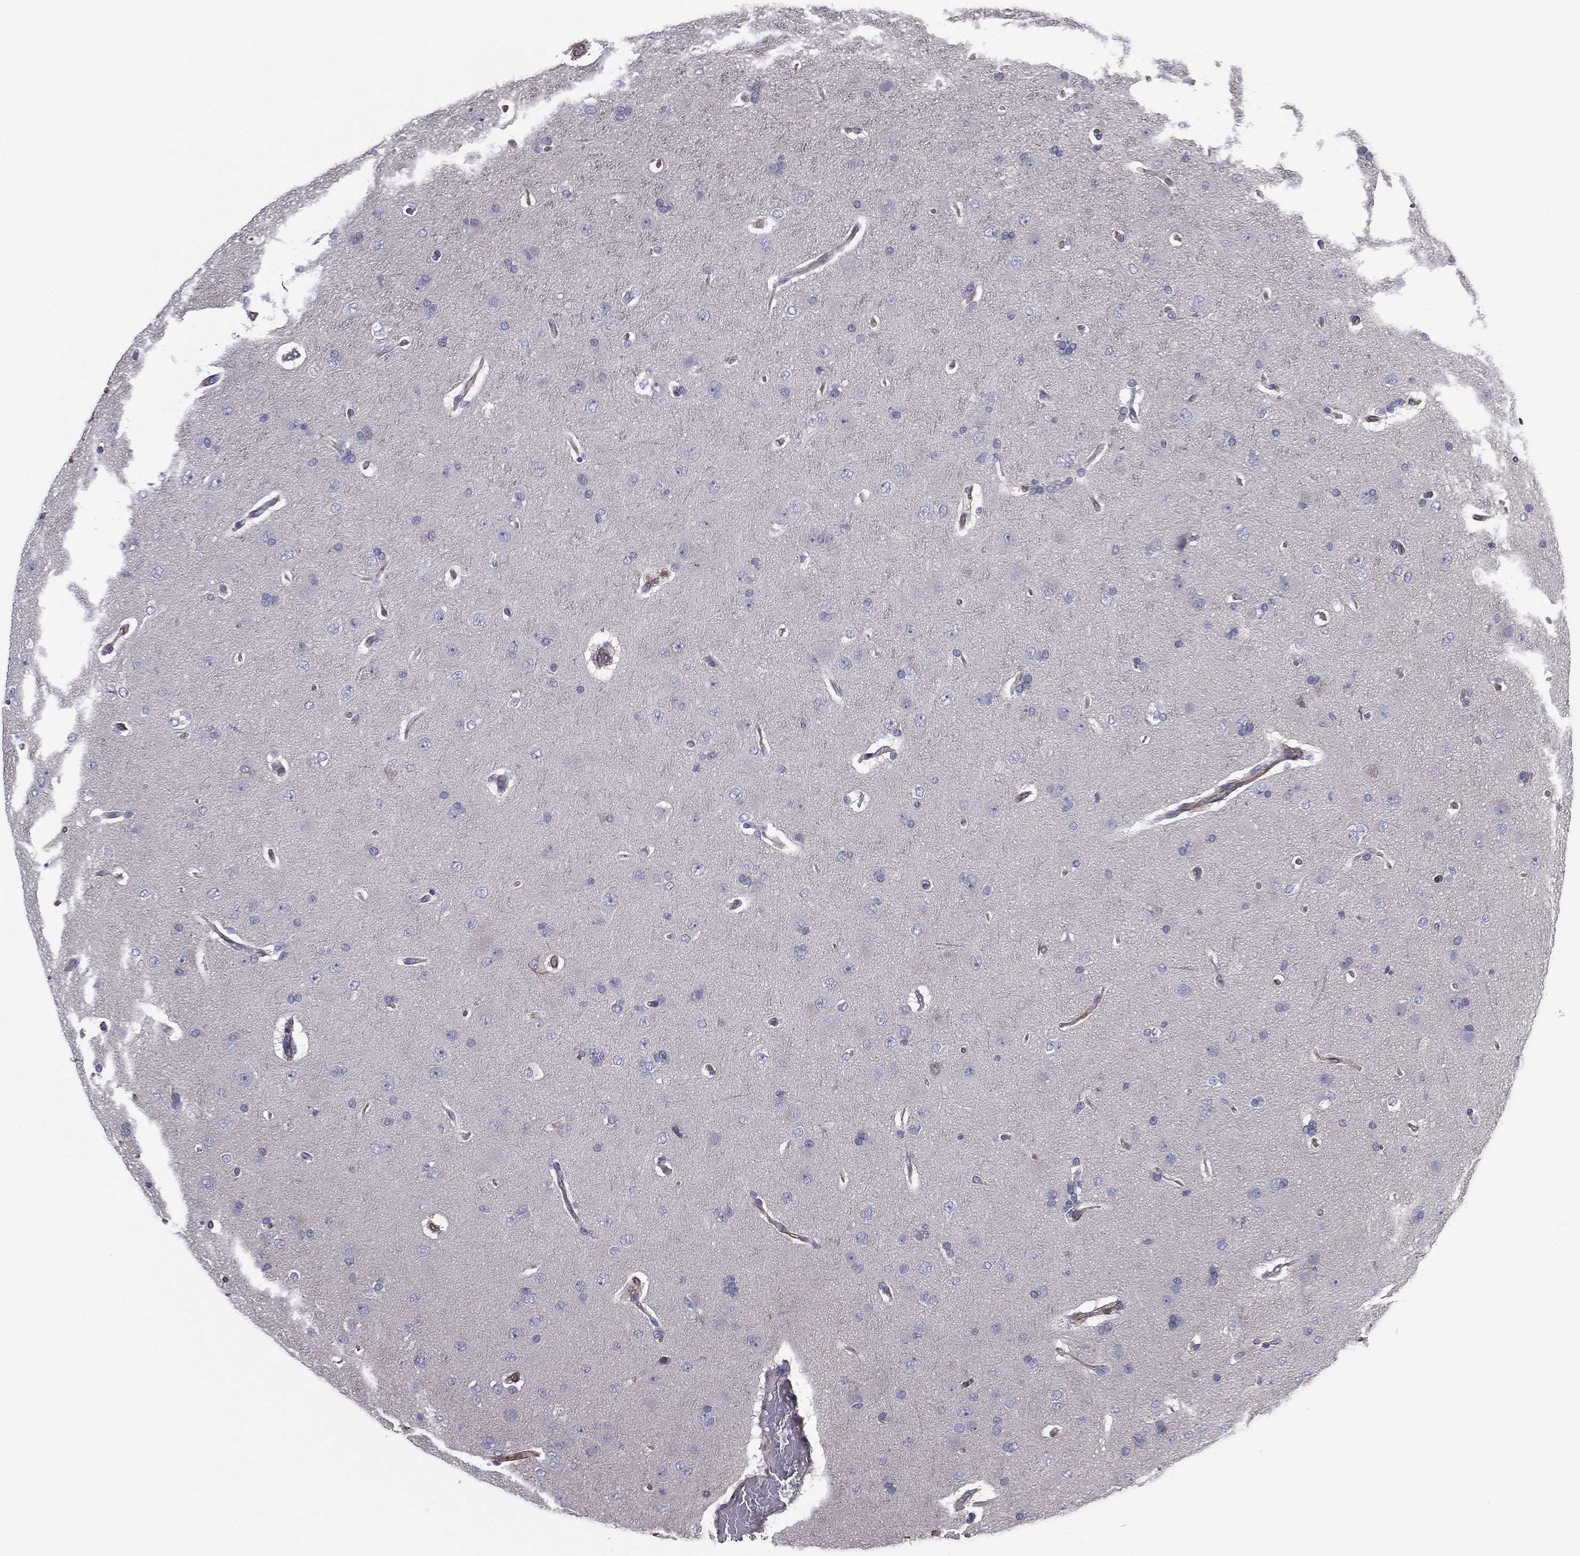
{"staining": {"intensity": "negative", "quantity": "none", "location": "none"}, "tissue": "glioma", "cell_type": "Tumor cells", "image_type": "cancer", "snomed": [{"axis": "morphology", "description": "Glioma, malignant, NOS"}, {"axis": "topography", "description": "Cerebral cortex"}], "caption": "High magnification brightfield microscopy of glioma stained with DAB (3,3'-diaminobenzidine) (brown) and counterstained with hematoxylin (blue): tumor cells show no significant staining.", "gene": "SCUBE1", "patient": {"sex": "male", "age": 58}}